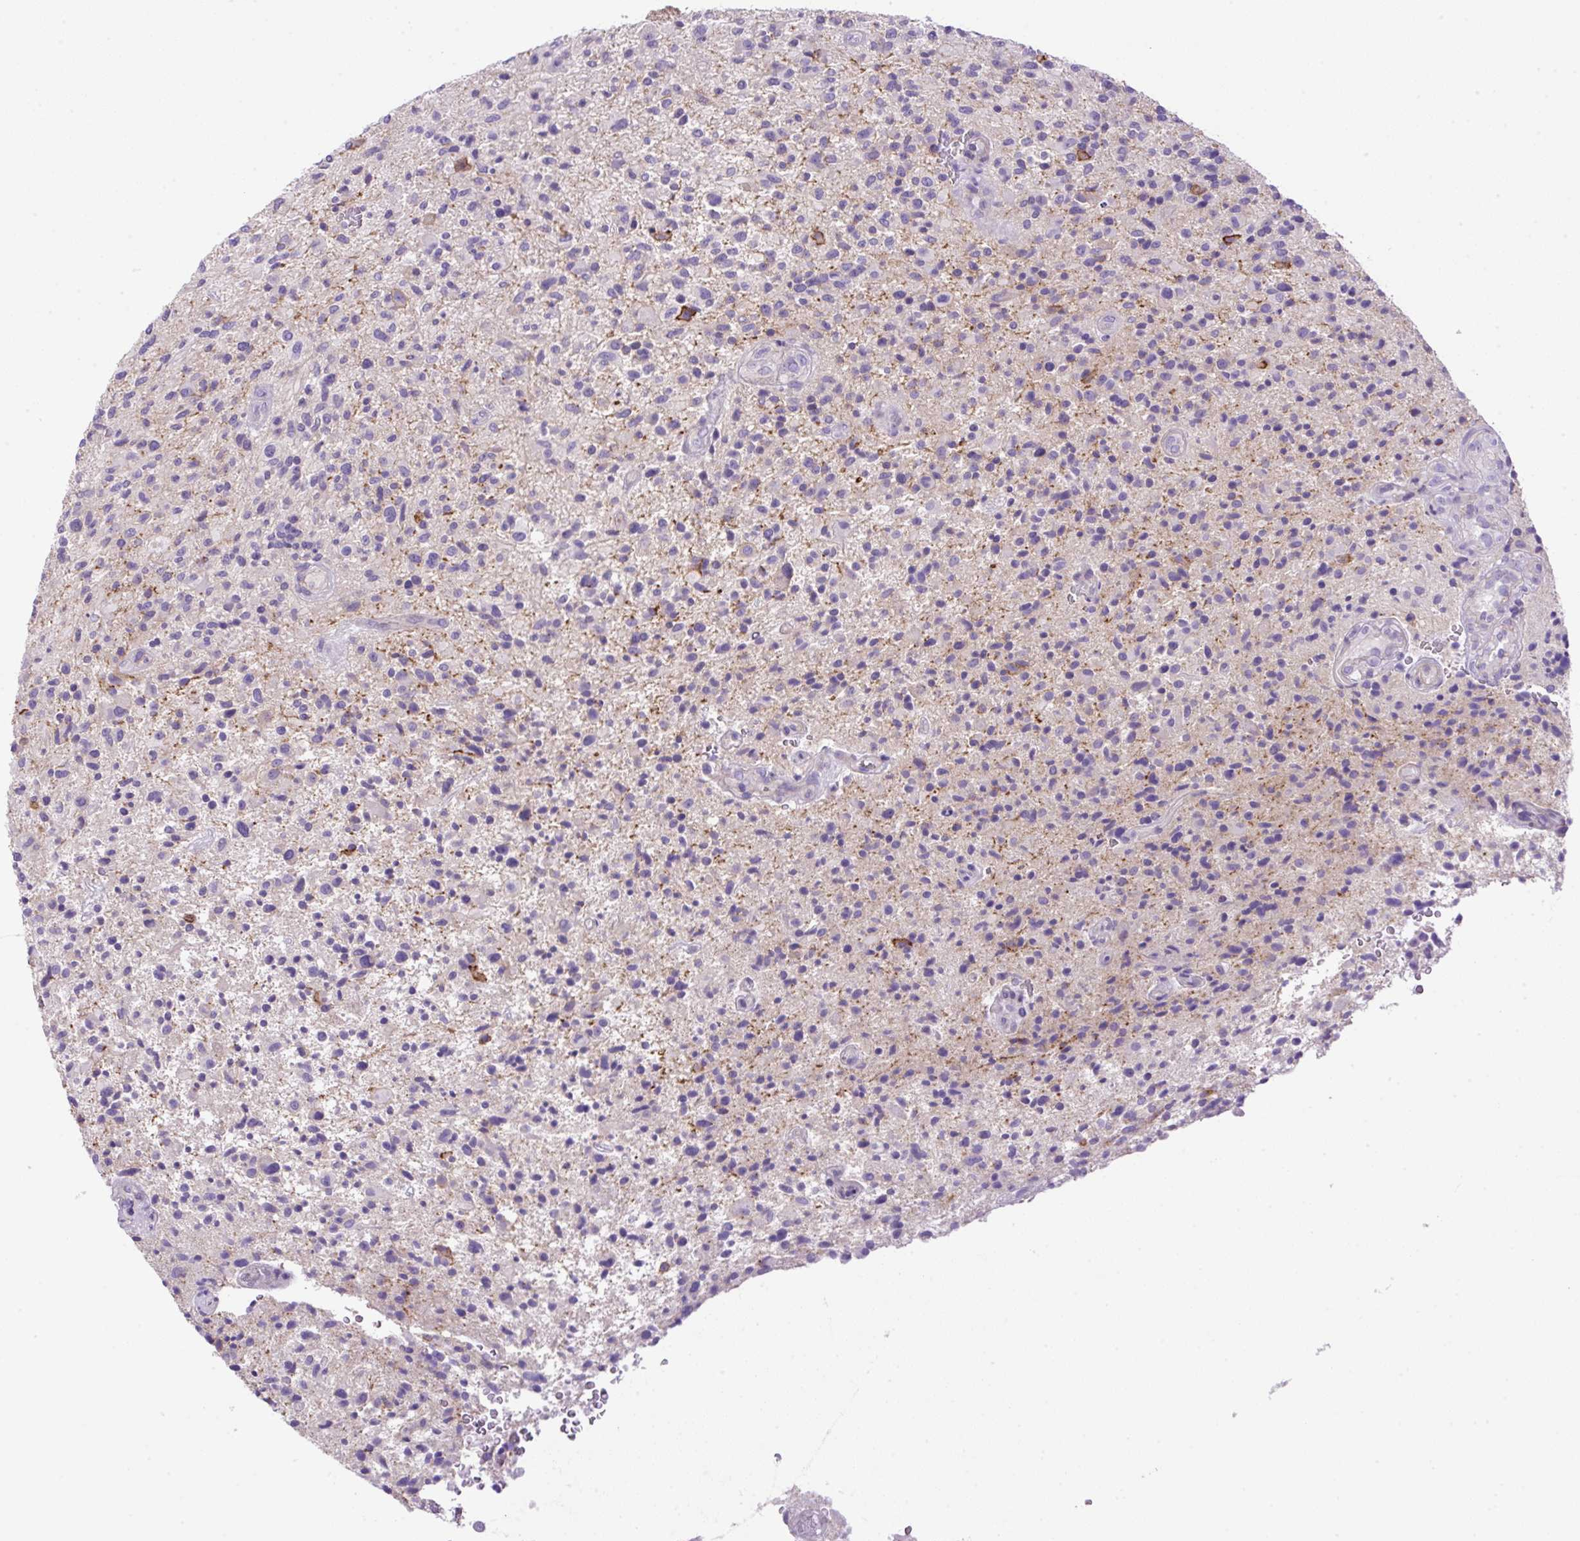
{"staining": {"intensity": "negative", "quantity": "none", "location": "none"}, "tissue": "glioma", "cell_type": "Tumor cells", "image_type": "cancer", "snomed": [{"axis": "morphology", "description": "Glioma, malignant, High grade"}, {"axis": "topography", "description": "Brain"}], "caption": "Protein analysis of high-grade glioma (malignant) reveals no significant staining in tumor cells.", "gene": "NPTN", "patient": {"sex": "male", "age": 47}}